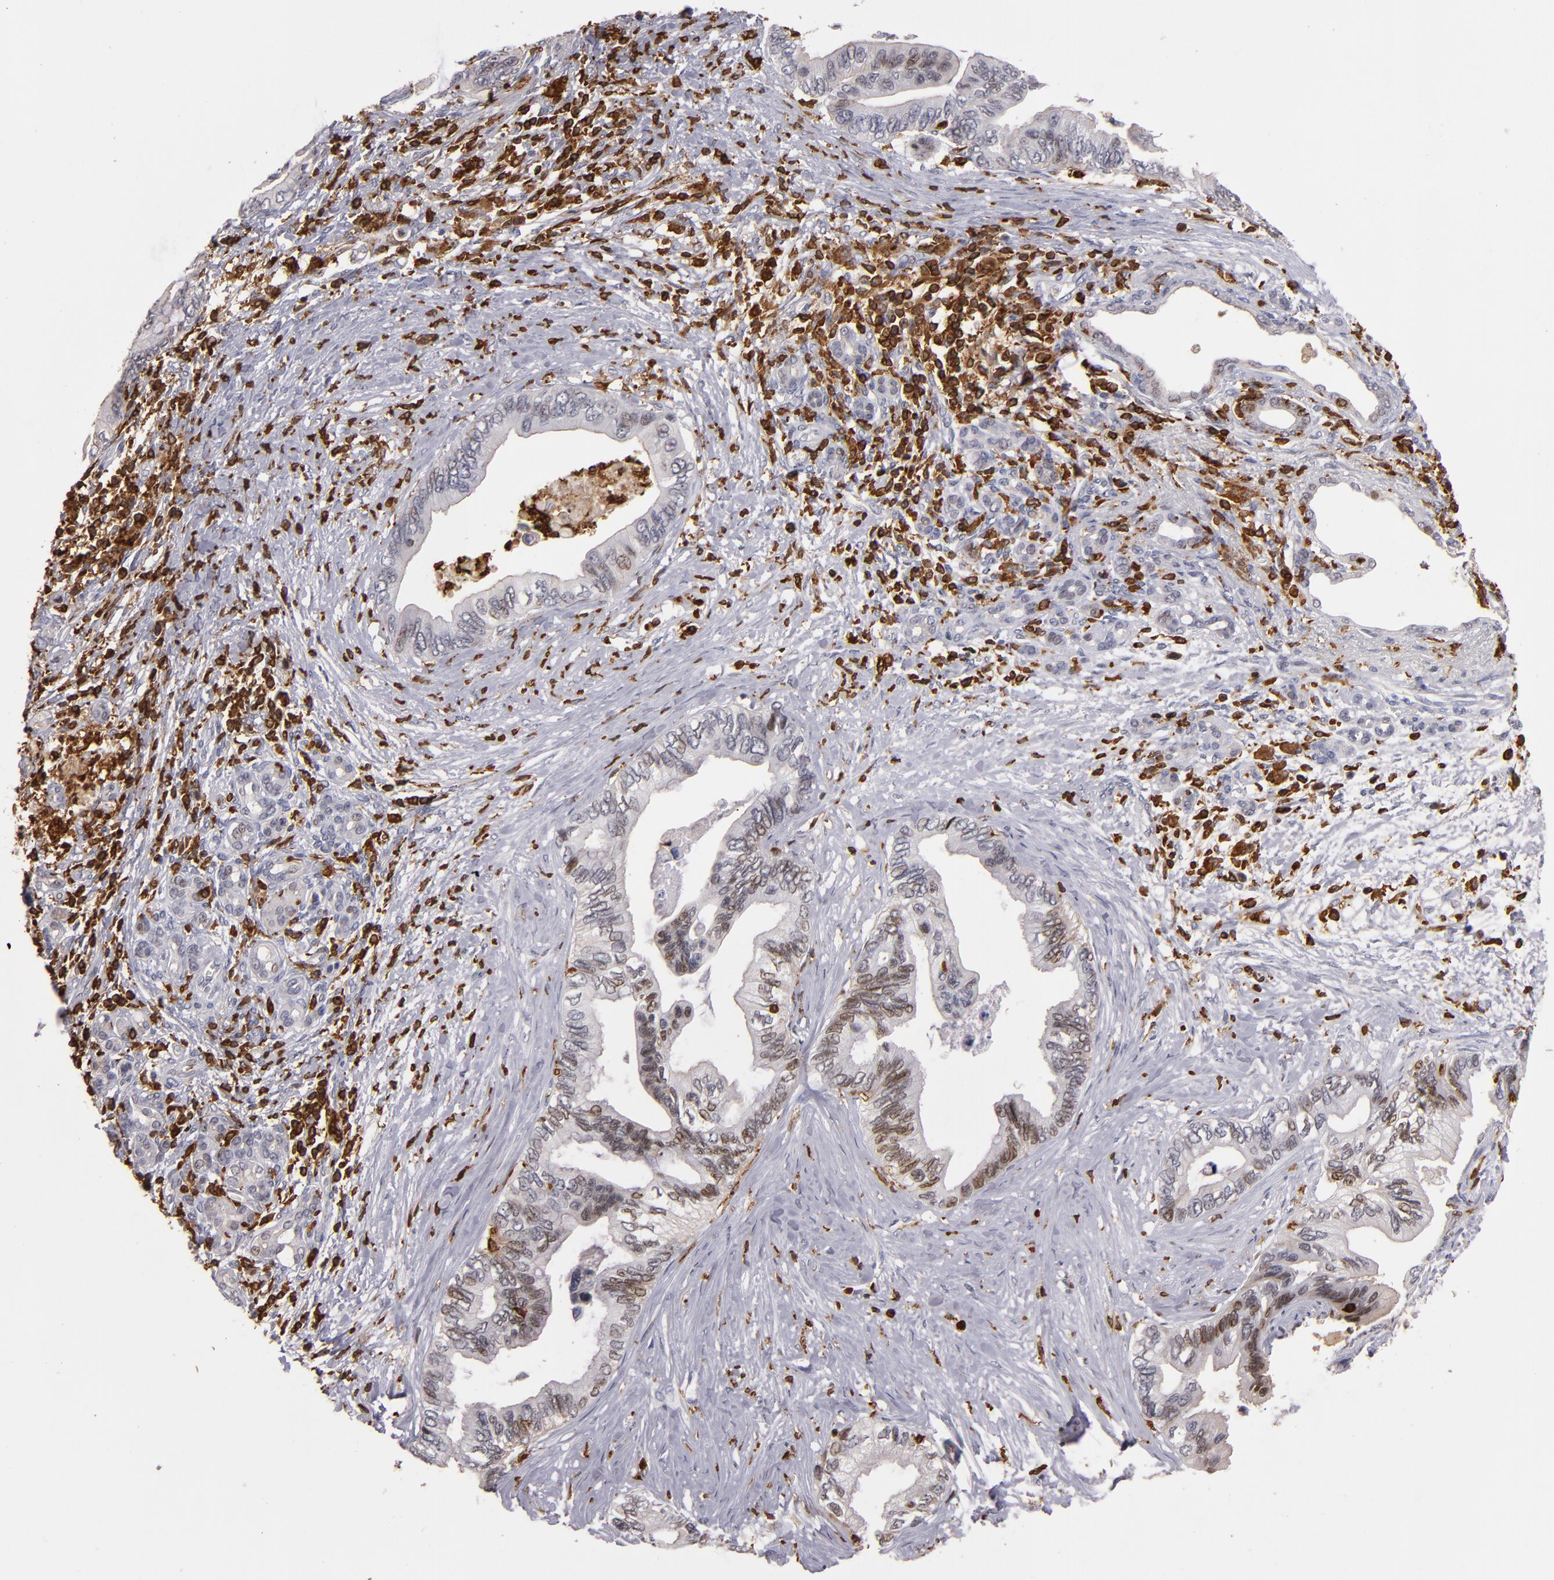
{"staining": {"intensity": "weak", "quantity": "<25%", "location": "nuclear"}, "tissue": "pancreatic cancer", "cell_type": "Tumor cells", "image_type": "cancer", "snomed": [{"axis": "morphology", "description": "Adenocarcinoma, NOS"}, {"axis": "topography", "description": "Pancreas"}], "caption": "The image displays no significant staining in tumor cells of adenocarcinoma (pancreatic).", "gene": "WAS", "patient": {"sex": "female", "age": 66}}